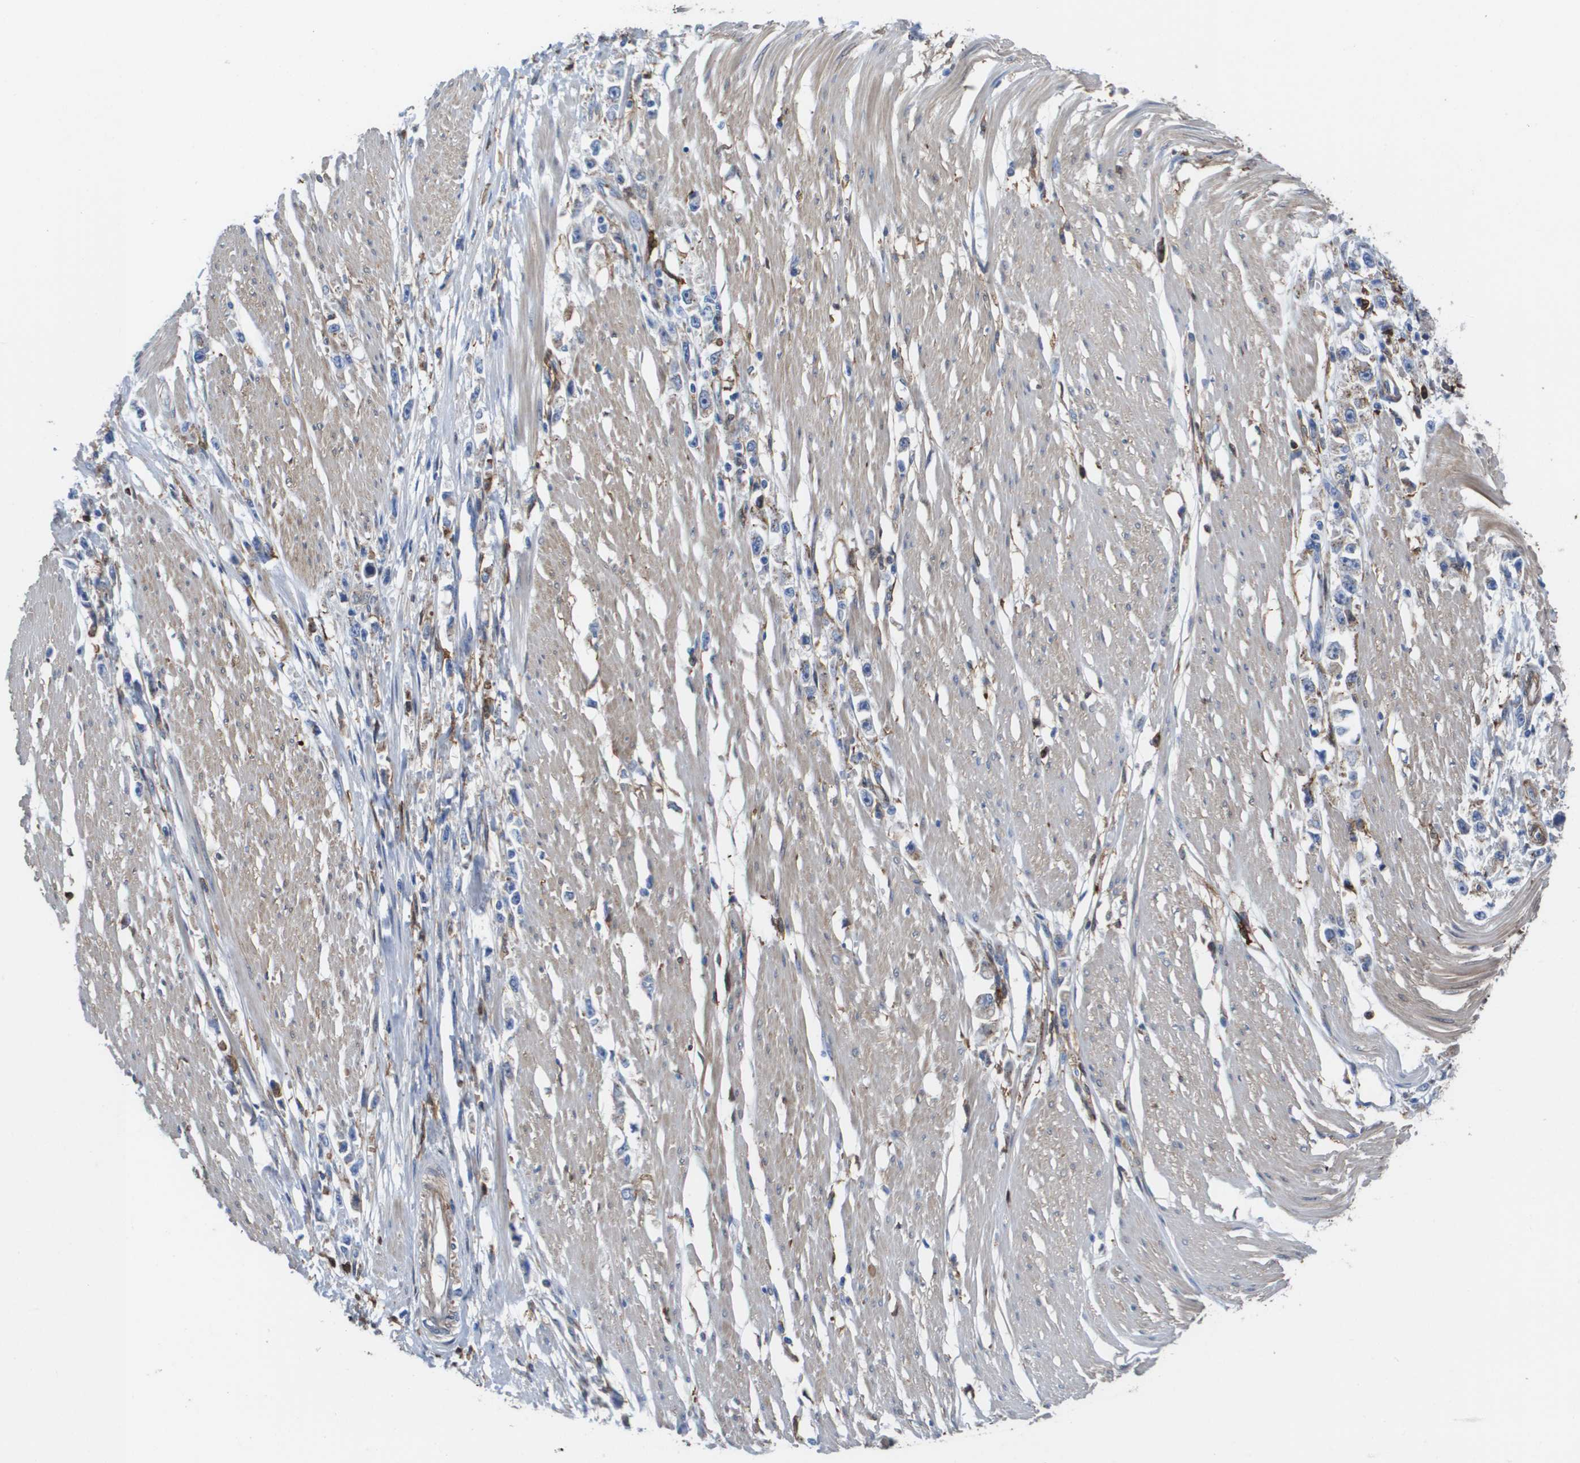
{"staining": {"intensity": "negative", "quantity": "none", "location": "none"}, "tissue": "stomach cancer", "cell_type": "Tumor cells", "image_type": "cancer", "snomed": [{"axis": "morphology", "description": "Adenocarcinoma, NOS"}, {"axis": "topography", "description": "Stomach"}], "caption": "There is no significant staining in tumor cells of stomach adenocarcinoma.", "gene": "SLC37A2", "patient": {"sex": "female", "age": 59}}